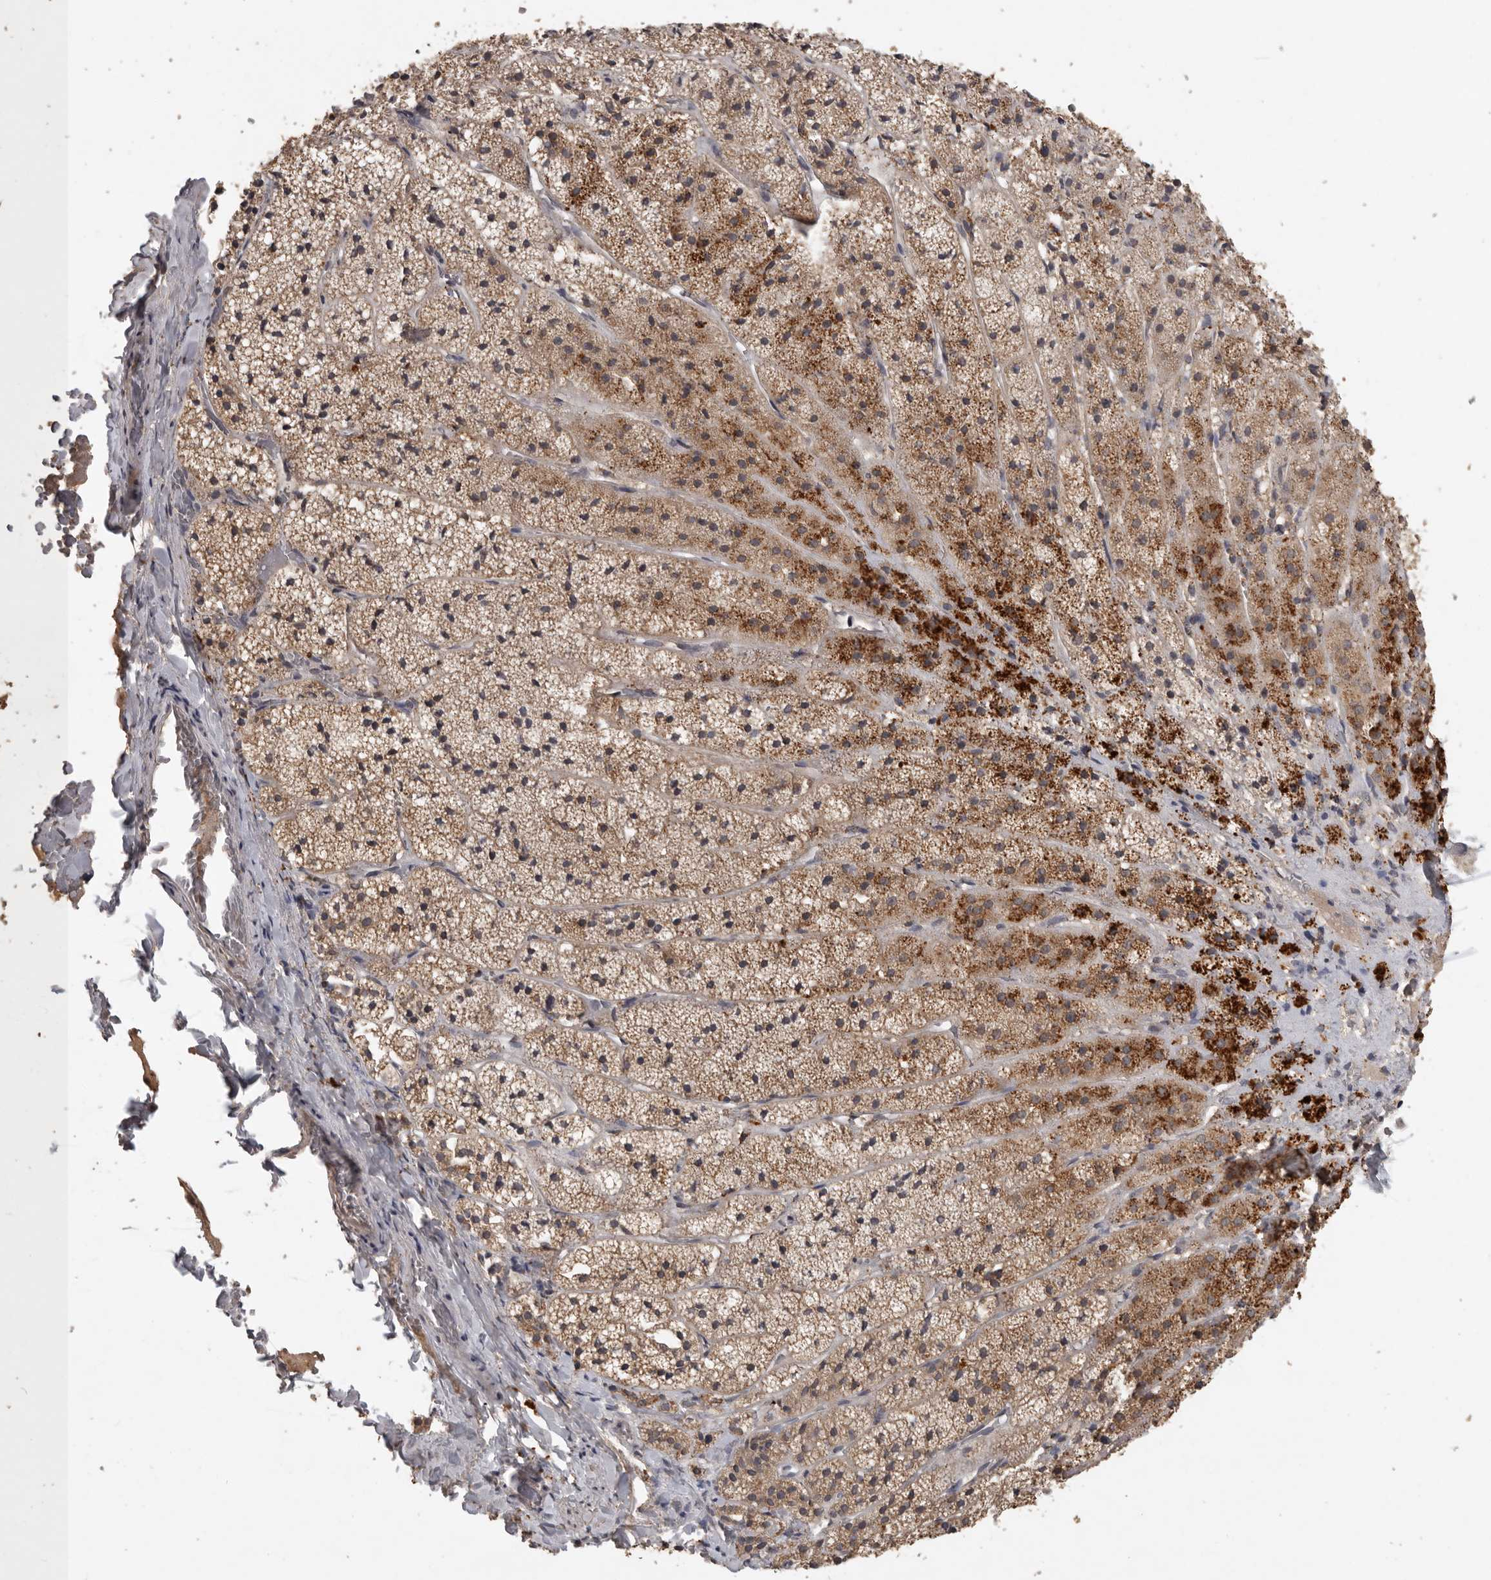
{"staining": {"intensity": "moderate", "quantity": ">75%", "location": "cytoplasmic/membranous"}, "tissue": "adrenal gland", "cell_type": "Glandular cells", "image_type": "normal", "snomed": [{"axis": "morphology", "description": "Normal tissue, NOS"}, {"axis": "topography", "description": "Adrenal gland"}], "caption": "Protein expression analysis of benign adrenal gland demonstrates moderate cytoplasmic/membranous staining in about >75% of glandular cells.", "gene": "ADAMTS4", "patient": {"sex": "female", "age": 44}}